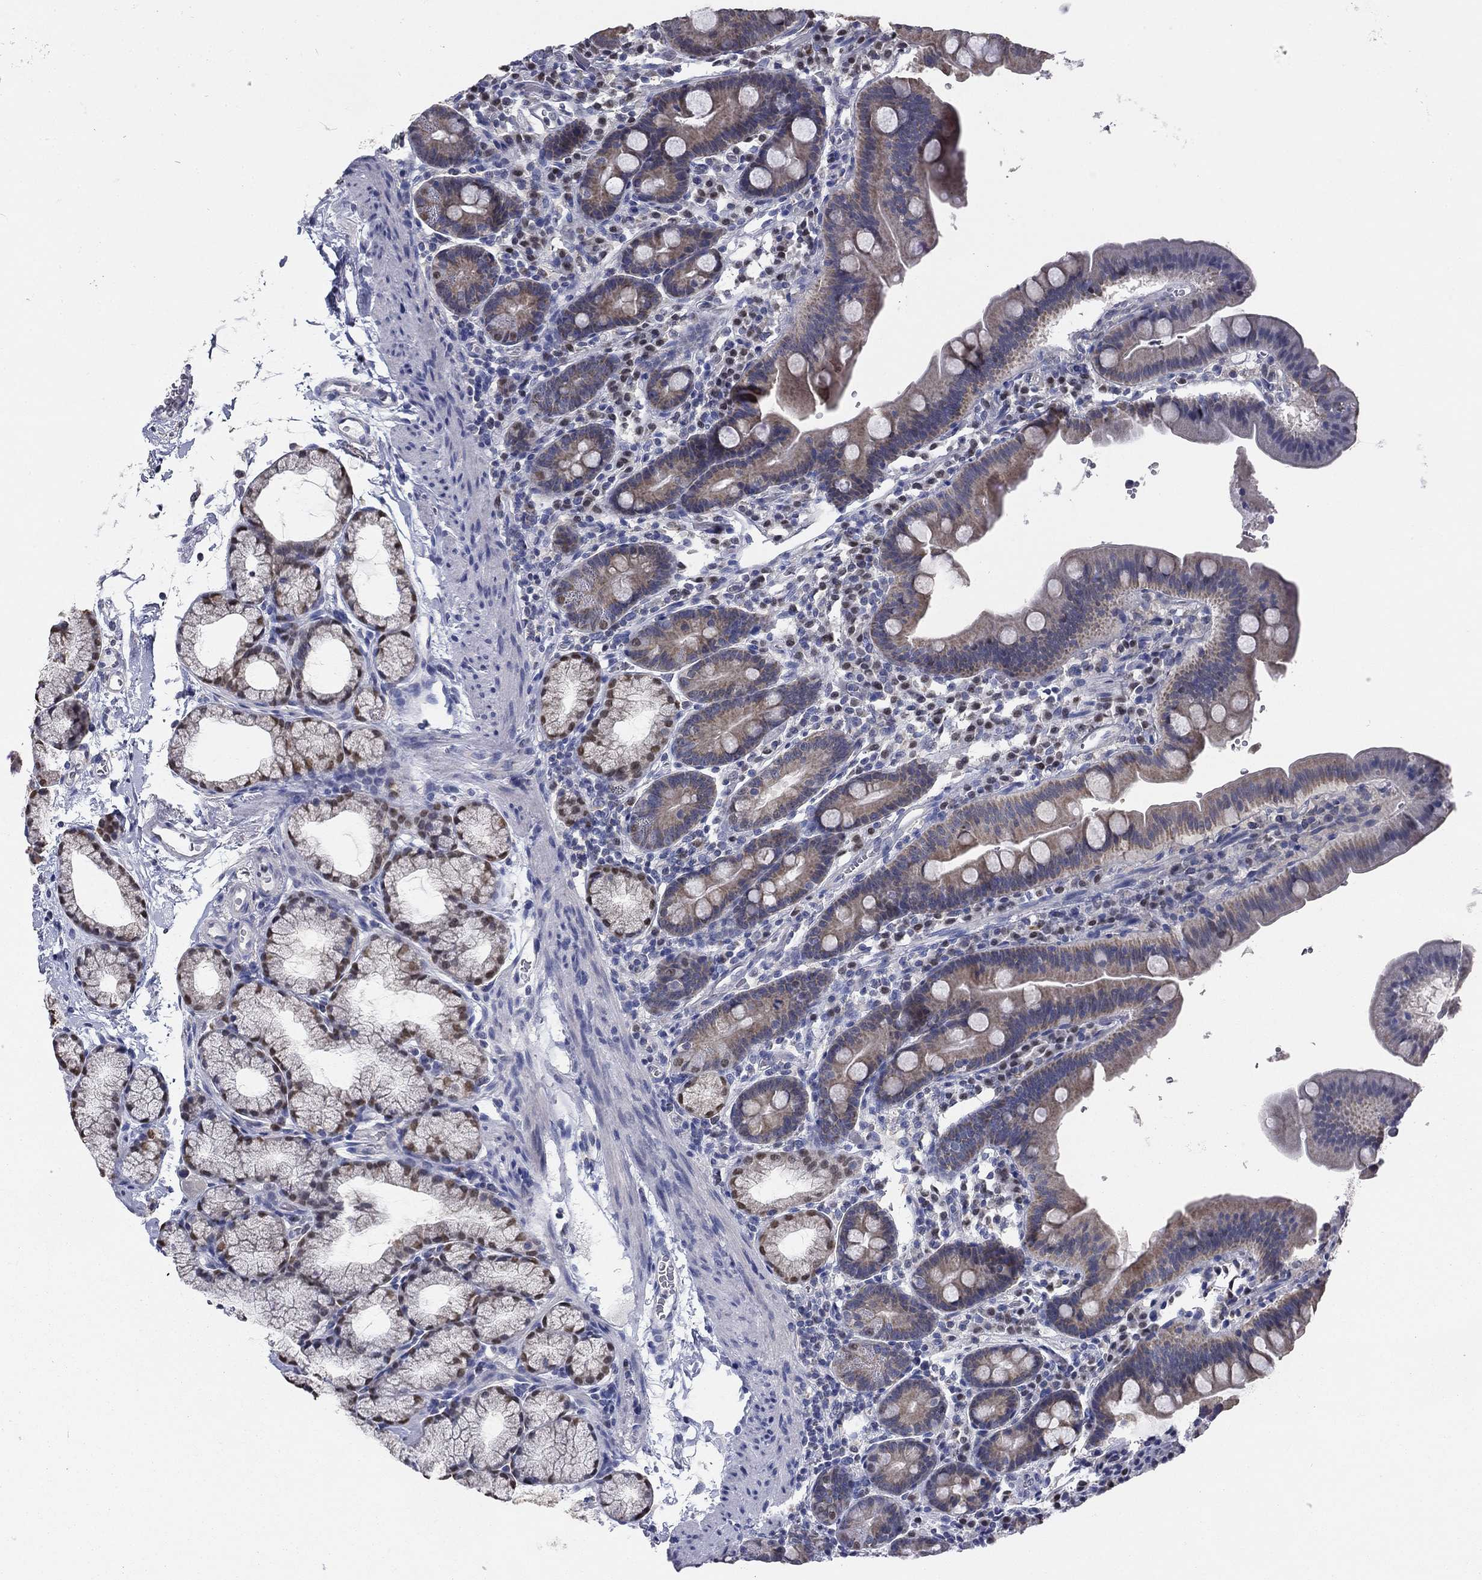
{"staining": {"intensity": "weak", "quantity": ">75%", "location": "cytoplasmic/membranous"}, "tissue": "duodenum", "cell_type": "Glandular cells", "image_type": "normal", "snomed": [{"axis": "morphology", "description": "Normal tissue, NOS"}, {"axis": "topography", "description": "Duodenum"}], "caption": "Immunohistochemistry image of benign duodenum: duodenum stained using IHC demonstrates low levels of weak protein expression localized specifically in the cytoplasmic/membranous of glandular cells, appearing as a cytoplasmic/membranous brown color.", "gene": "SLC2A9", "patient": {"sex": "male", "age": 59}}